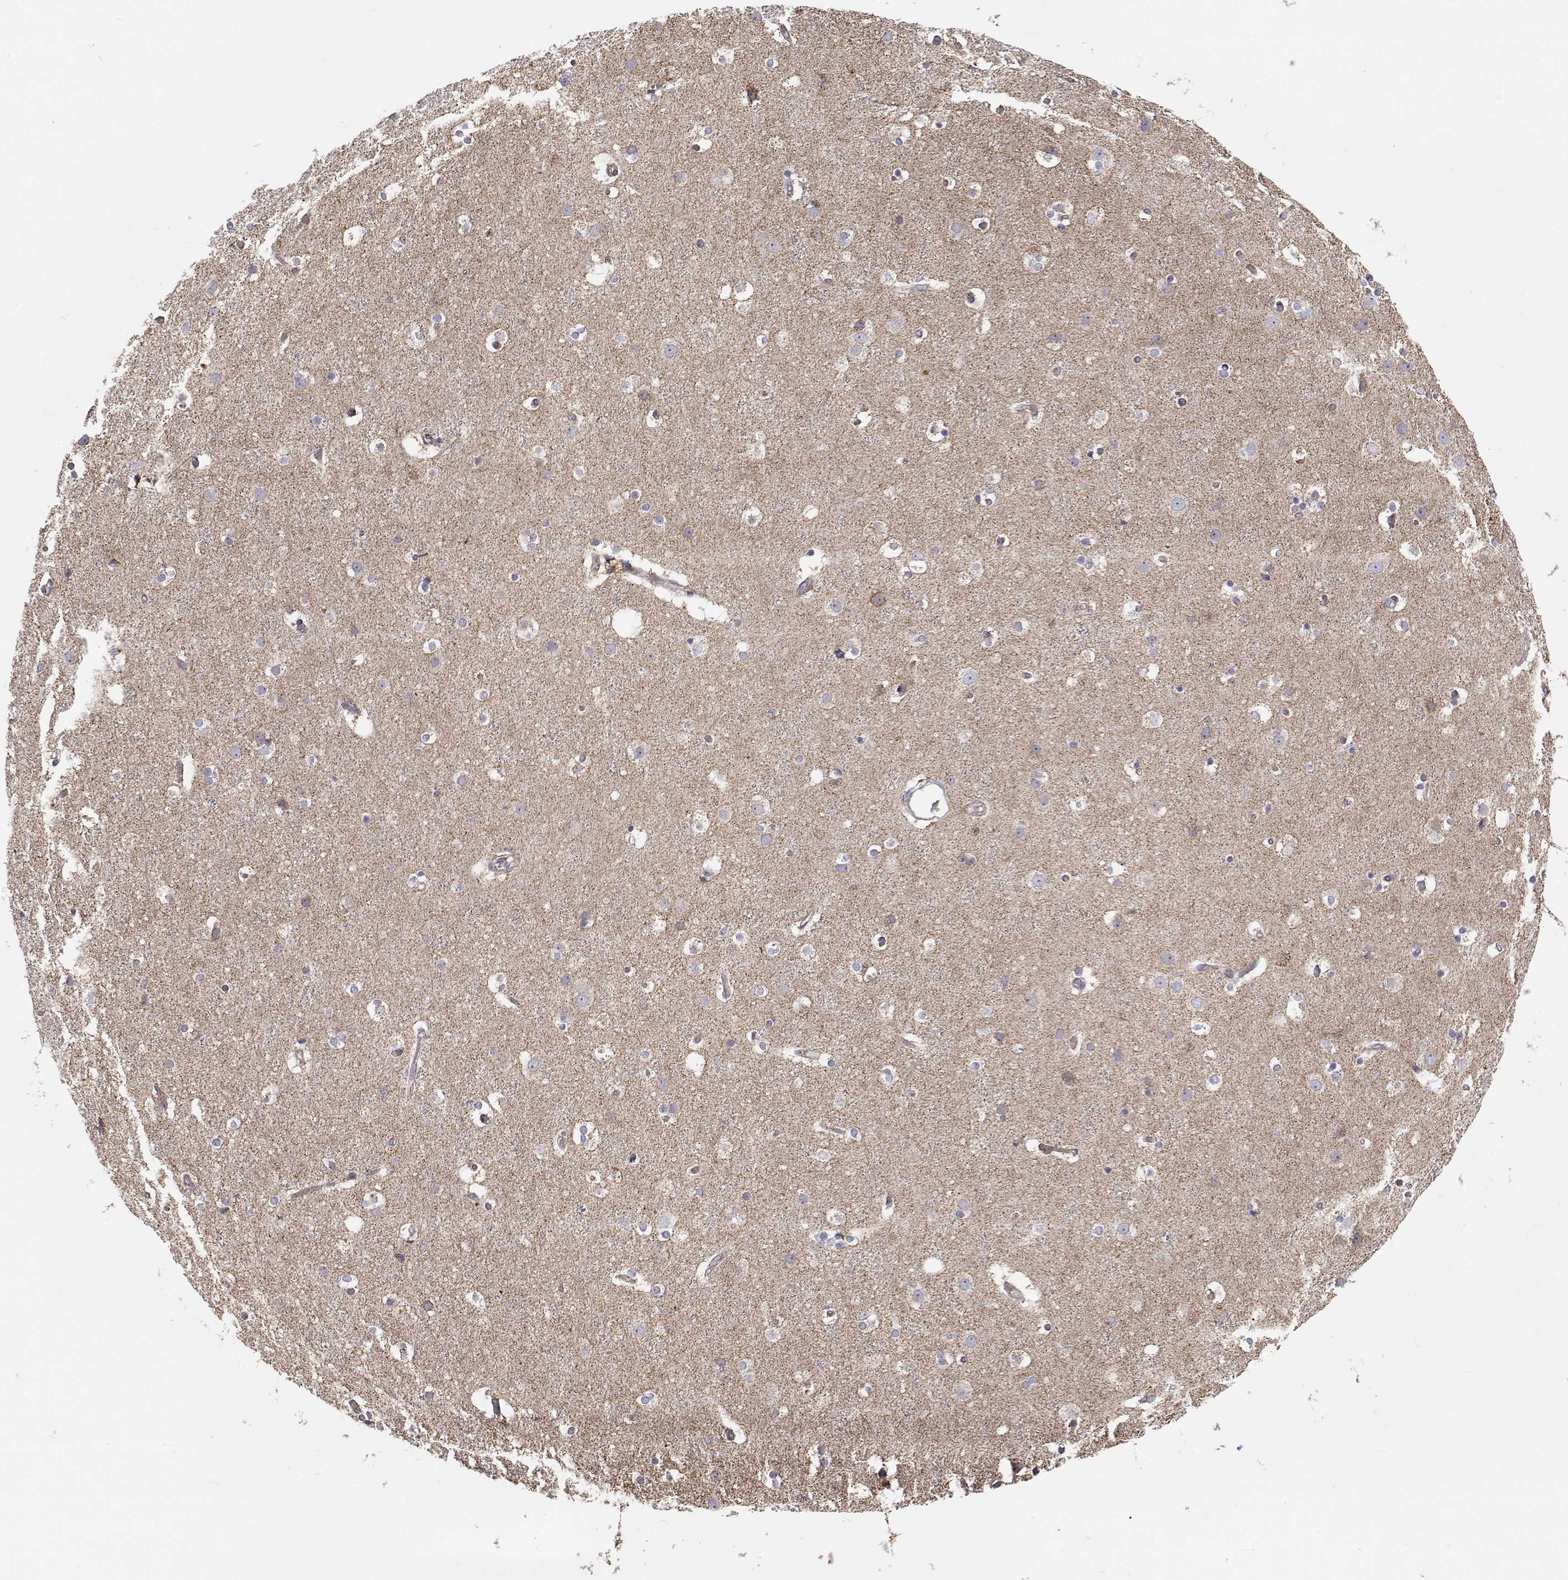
{"staining": {"intensity": "negative", "quantity": "none", "location": "none"}, "tissue": "cerebral cortex", "cell_type": "Endothelial cells", "image_type": "normal", "snomed": [{"axis": "morphology", "description": "Normal tissue, NOS"}, {"axis": "topography", "description": "Cerebral cortex"}], "caption": "A high-resolution photomicrograph shows immunohistochemistry (IHC) staining of normal cerebral cortex, which exhibits no significant expression in endothelial cells.", "gene": "SPICE1", "patient": {"sex": "female", "age": 52}}